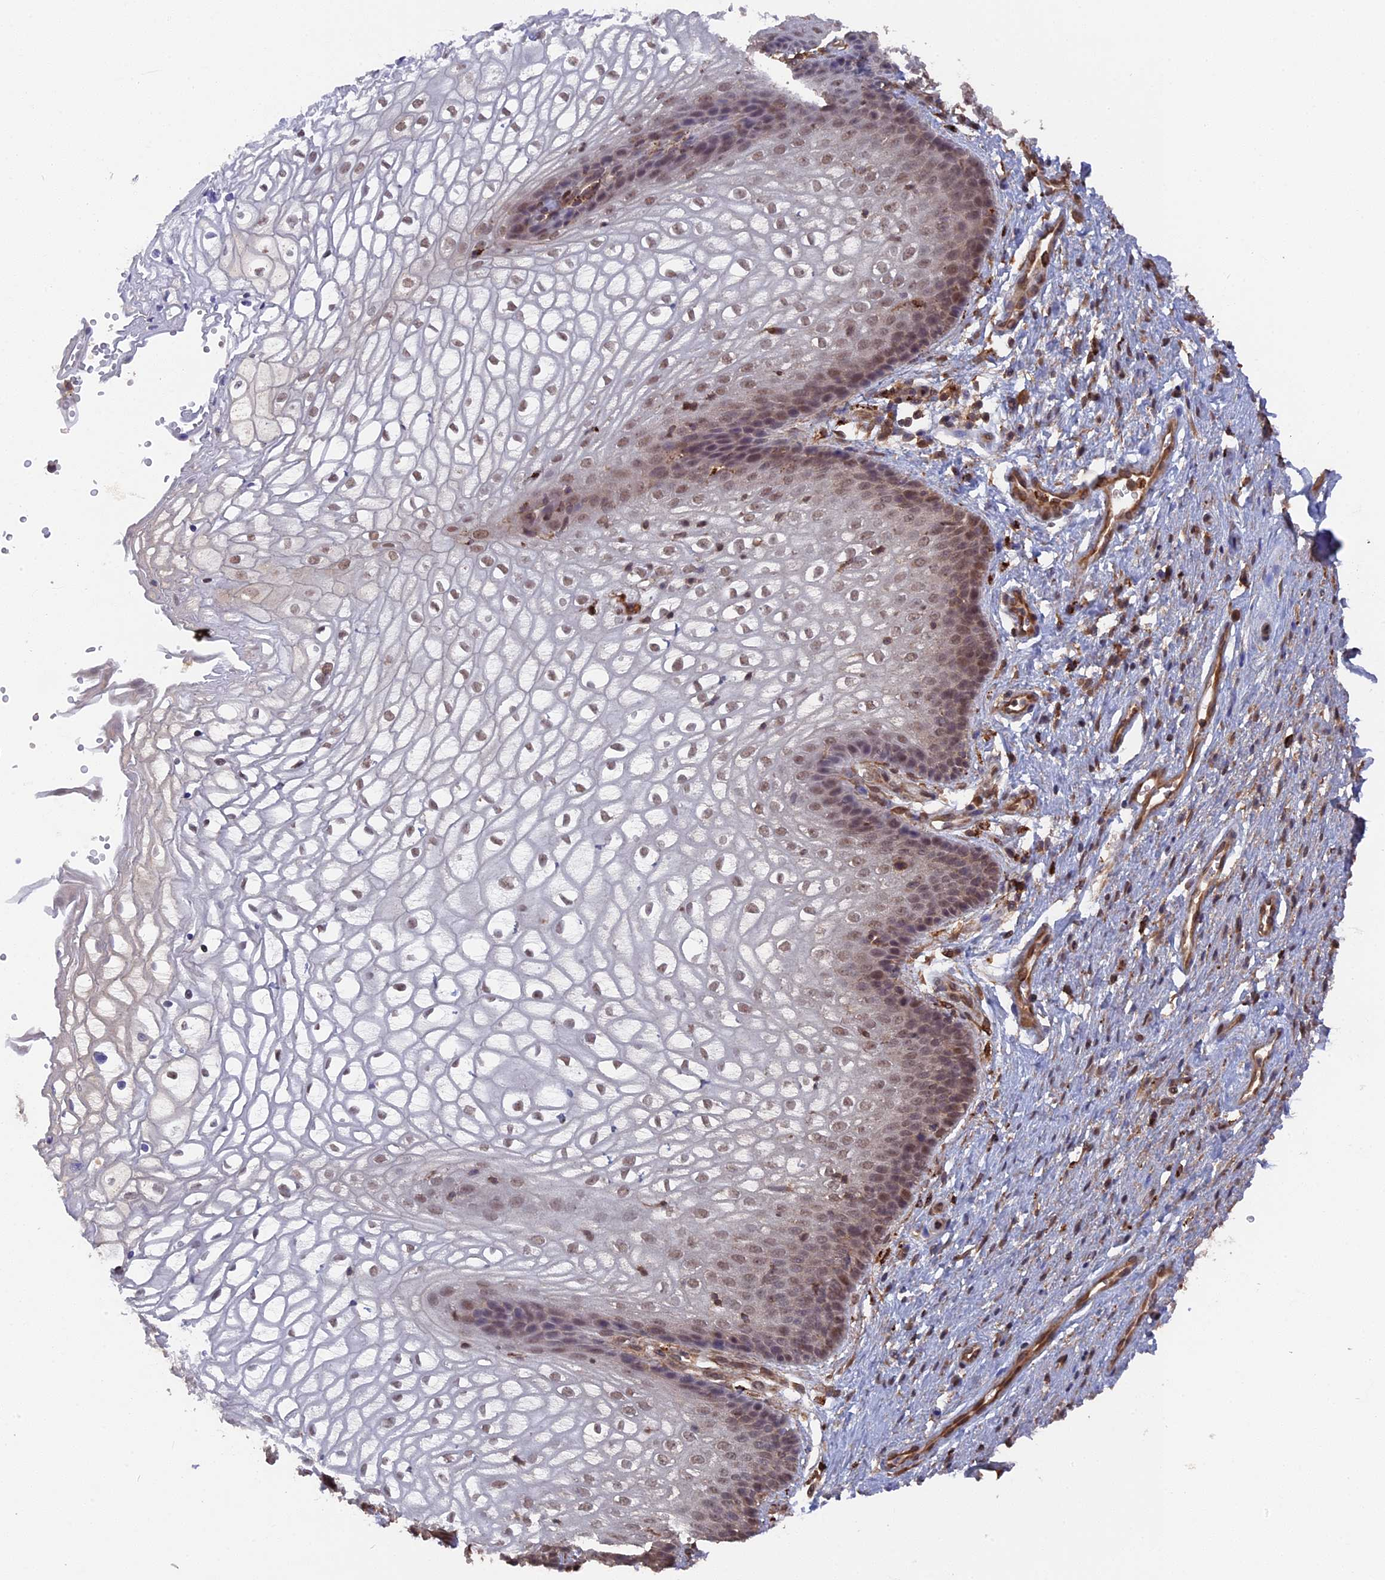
{"staining": {"intensity": "moderate", "quantity": "25%-75%", "location": "nuclear"}, "tissue": "vagina", "cell_type": "Squamous epithelial cells", "image_type": "normal", "snomed": [{"axis": "morphology", "description": "Normal tissue, NOS"}, {"axis": "topography", "description": "Vagina"}], "caption": "Normal vagina displays moderate nuclear expression in about 25%-75% of squamous epithelial cells, visualized by immunohistochemistry. (brown staining indicates protein expression, while blue staining denotes nuclei).", "gene": "TELO2", "patient": {"sex": "female", "age": 34}}